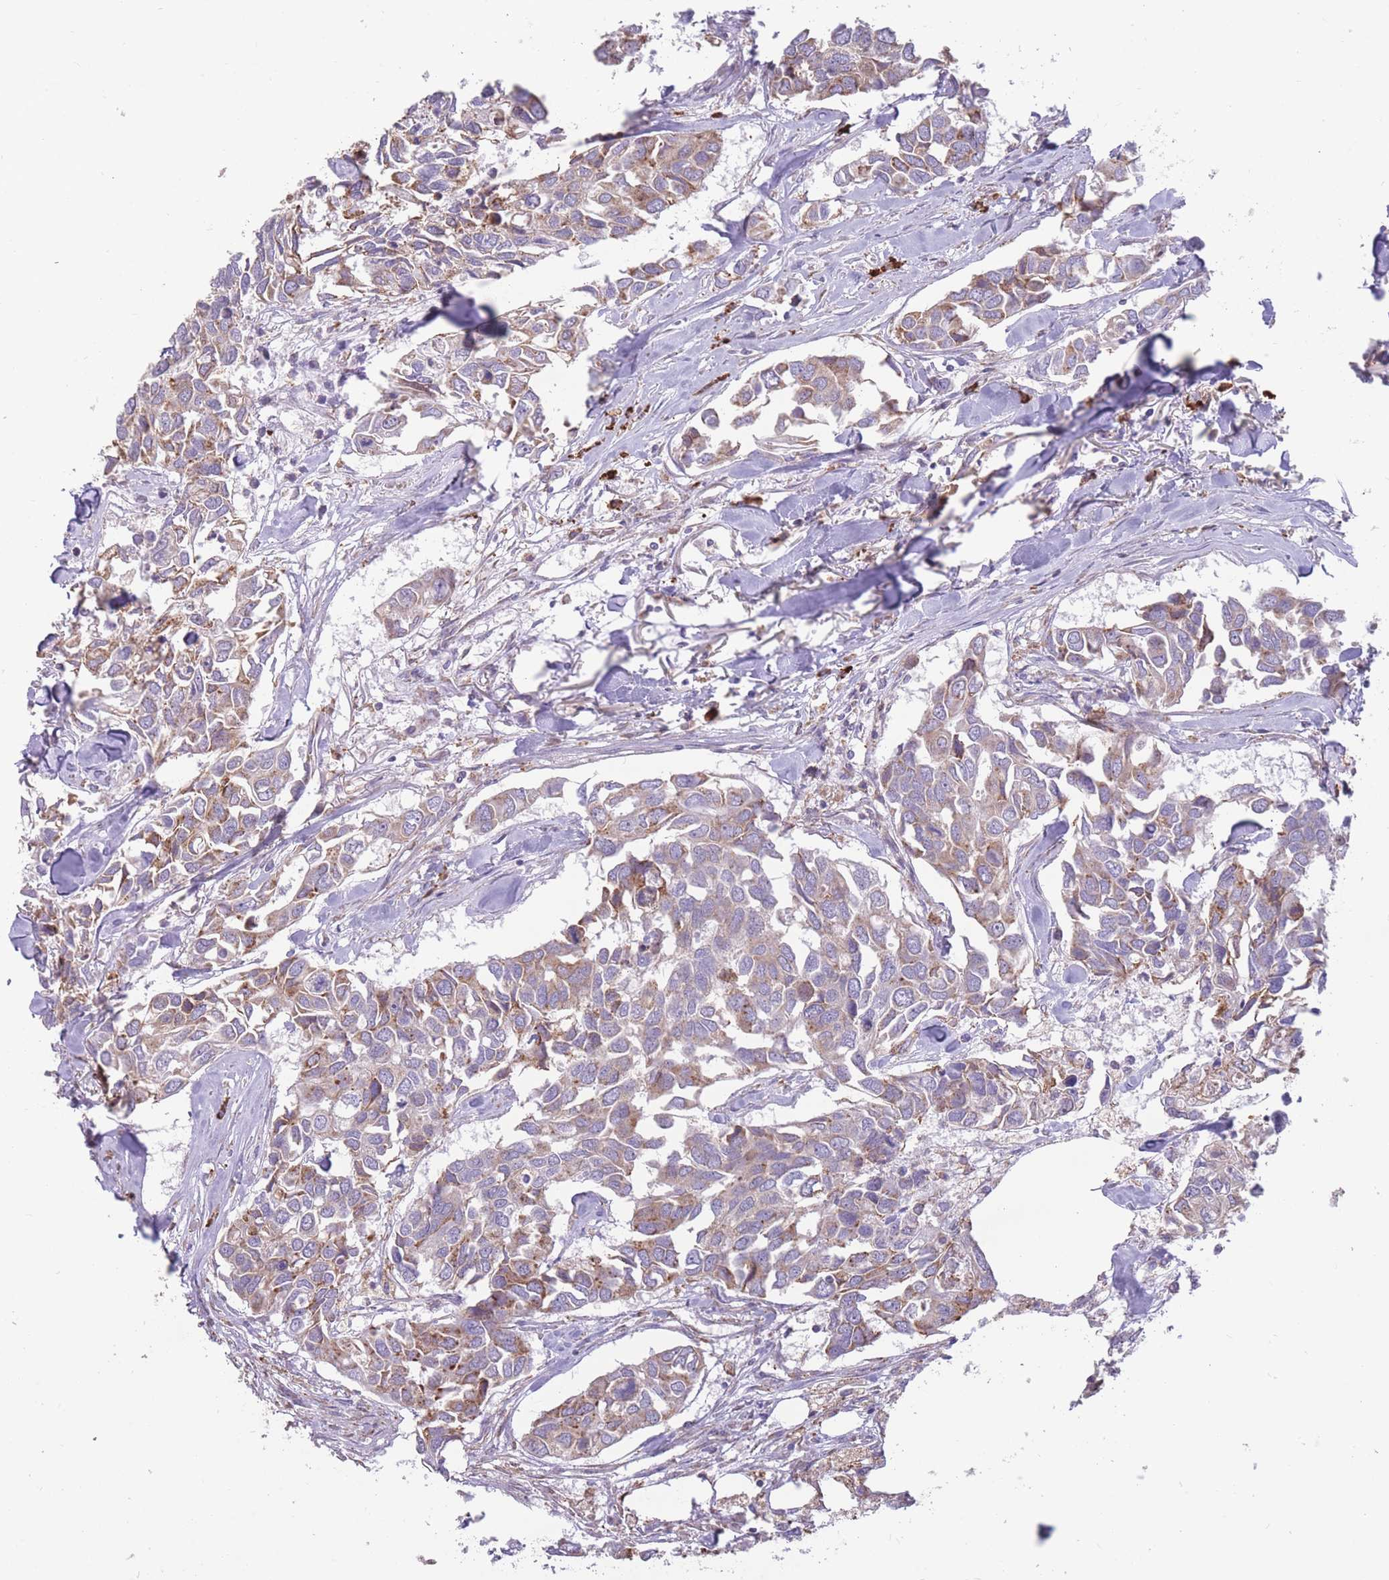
{"staining": {"intensity": "moderate", "quantity": "<25%", "location": "cytoplasmic/membranous"}, "tissue": "breast cancer", "cell_type": "Tumor cells", "image_type": "cancer", "snomed": [{"axis": "morphology", "description": "Duct carcinoma"}, {"axis": "topography", "description": "Breast"}], "caption": "A photomicrograph of breast cancer (invasive ductal carcinoma) stained for a protein exhibits moderate cytoplasmic/membranous brown staining in tumor cells.", "gene": "TRAPPC5", "patient": {"sex": "female", "age": 83}}